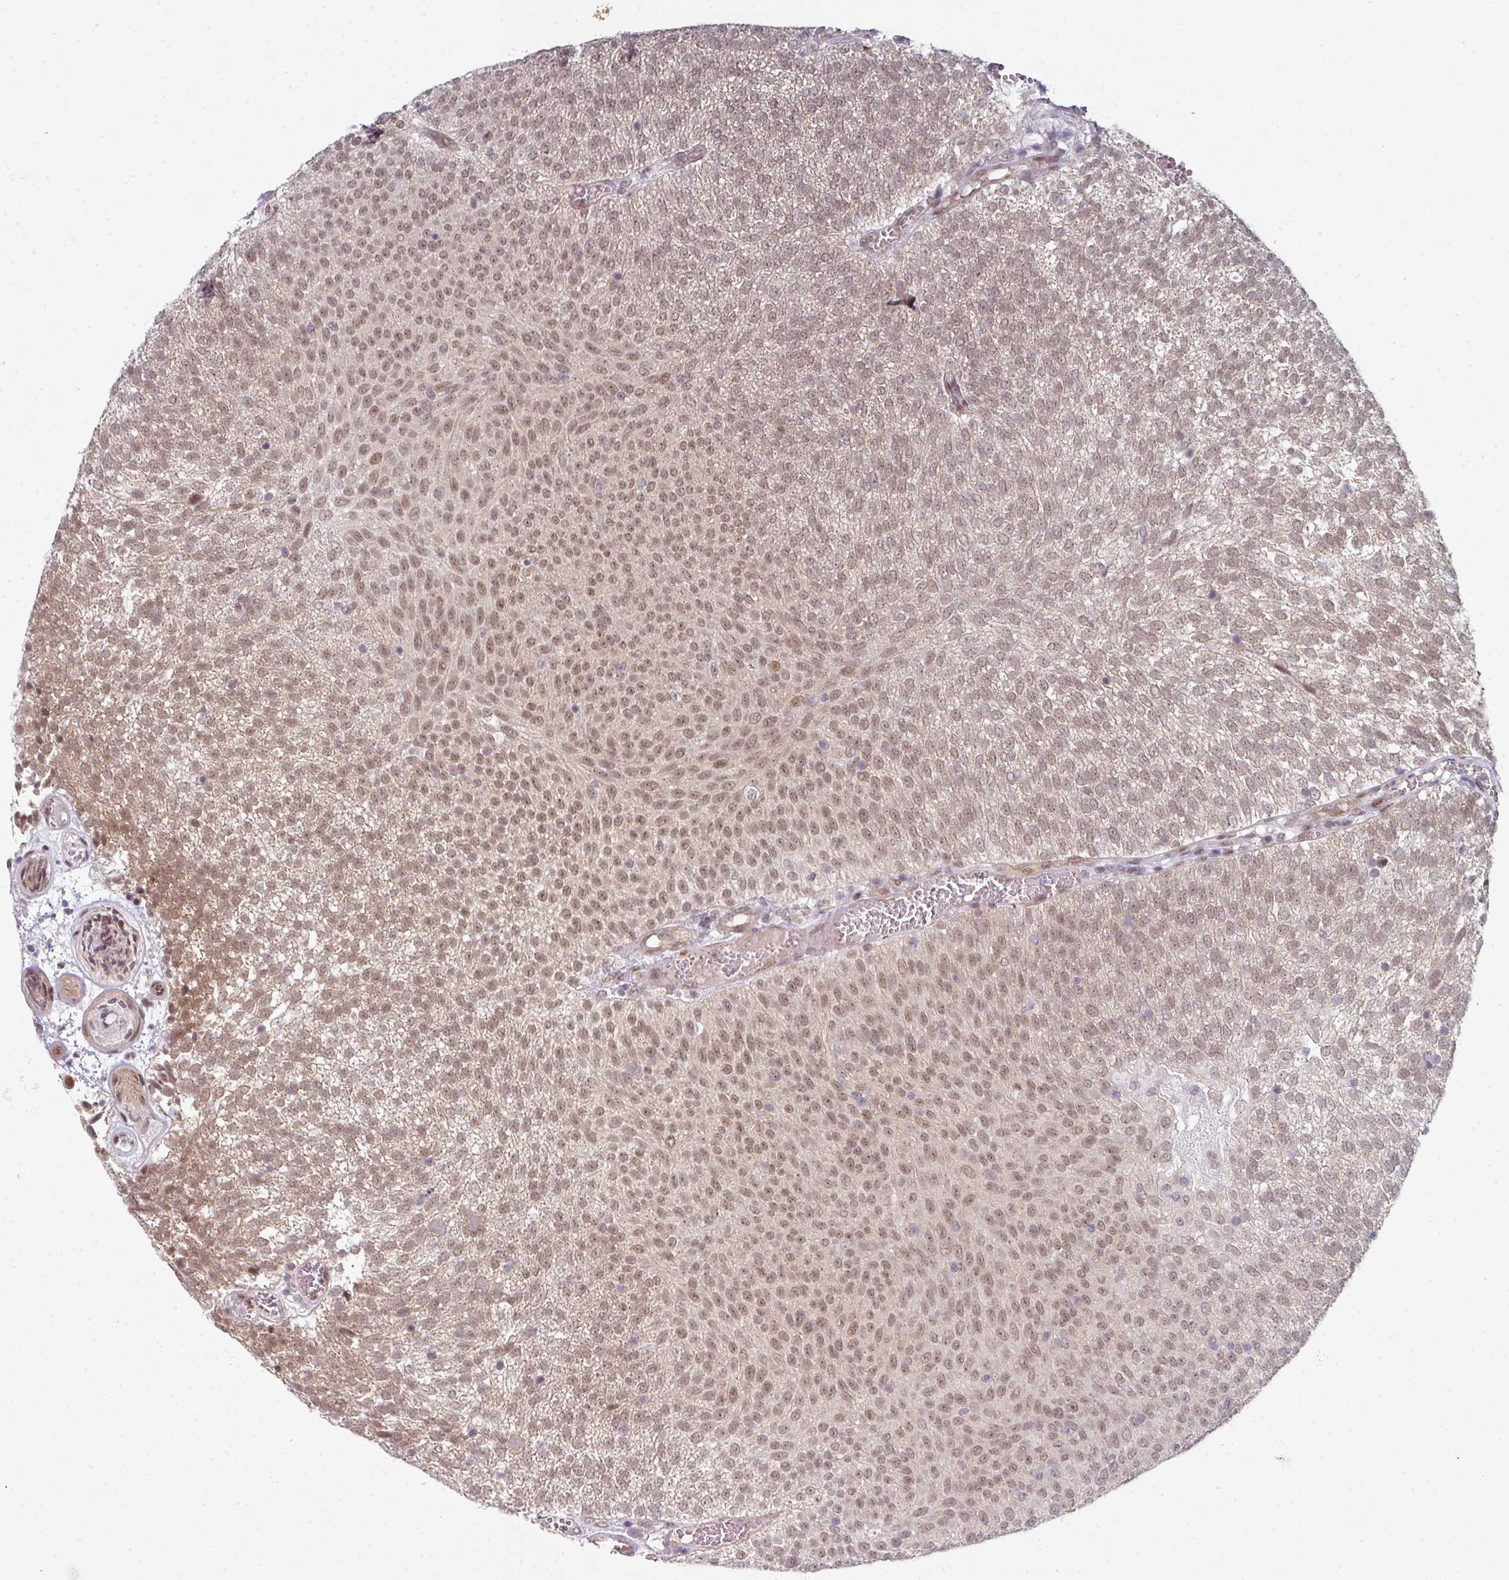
{"staining": {"intensity": "moderate", "quantity": ">75%", "location": "nuclear"}, "tissue": "urothelial cancer", "cell_type": "Tumor cells", "image_type": "cancer", "snomed": [{"axis": "morphology", "description": "Urothelial carcinoma, Low grade"}, {"axis": "topography", "description": "Urinary bladder"}], "caption": "The micrograph shows a brown stain indicating the presence of a protein in the nuclear of tumor cells in low-grade urothelial carcinoma.", "gene": "TMCC1", "patient": {"sex": "female", "age": 79}}